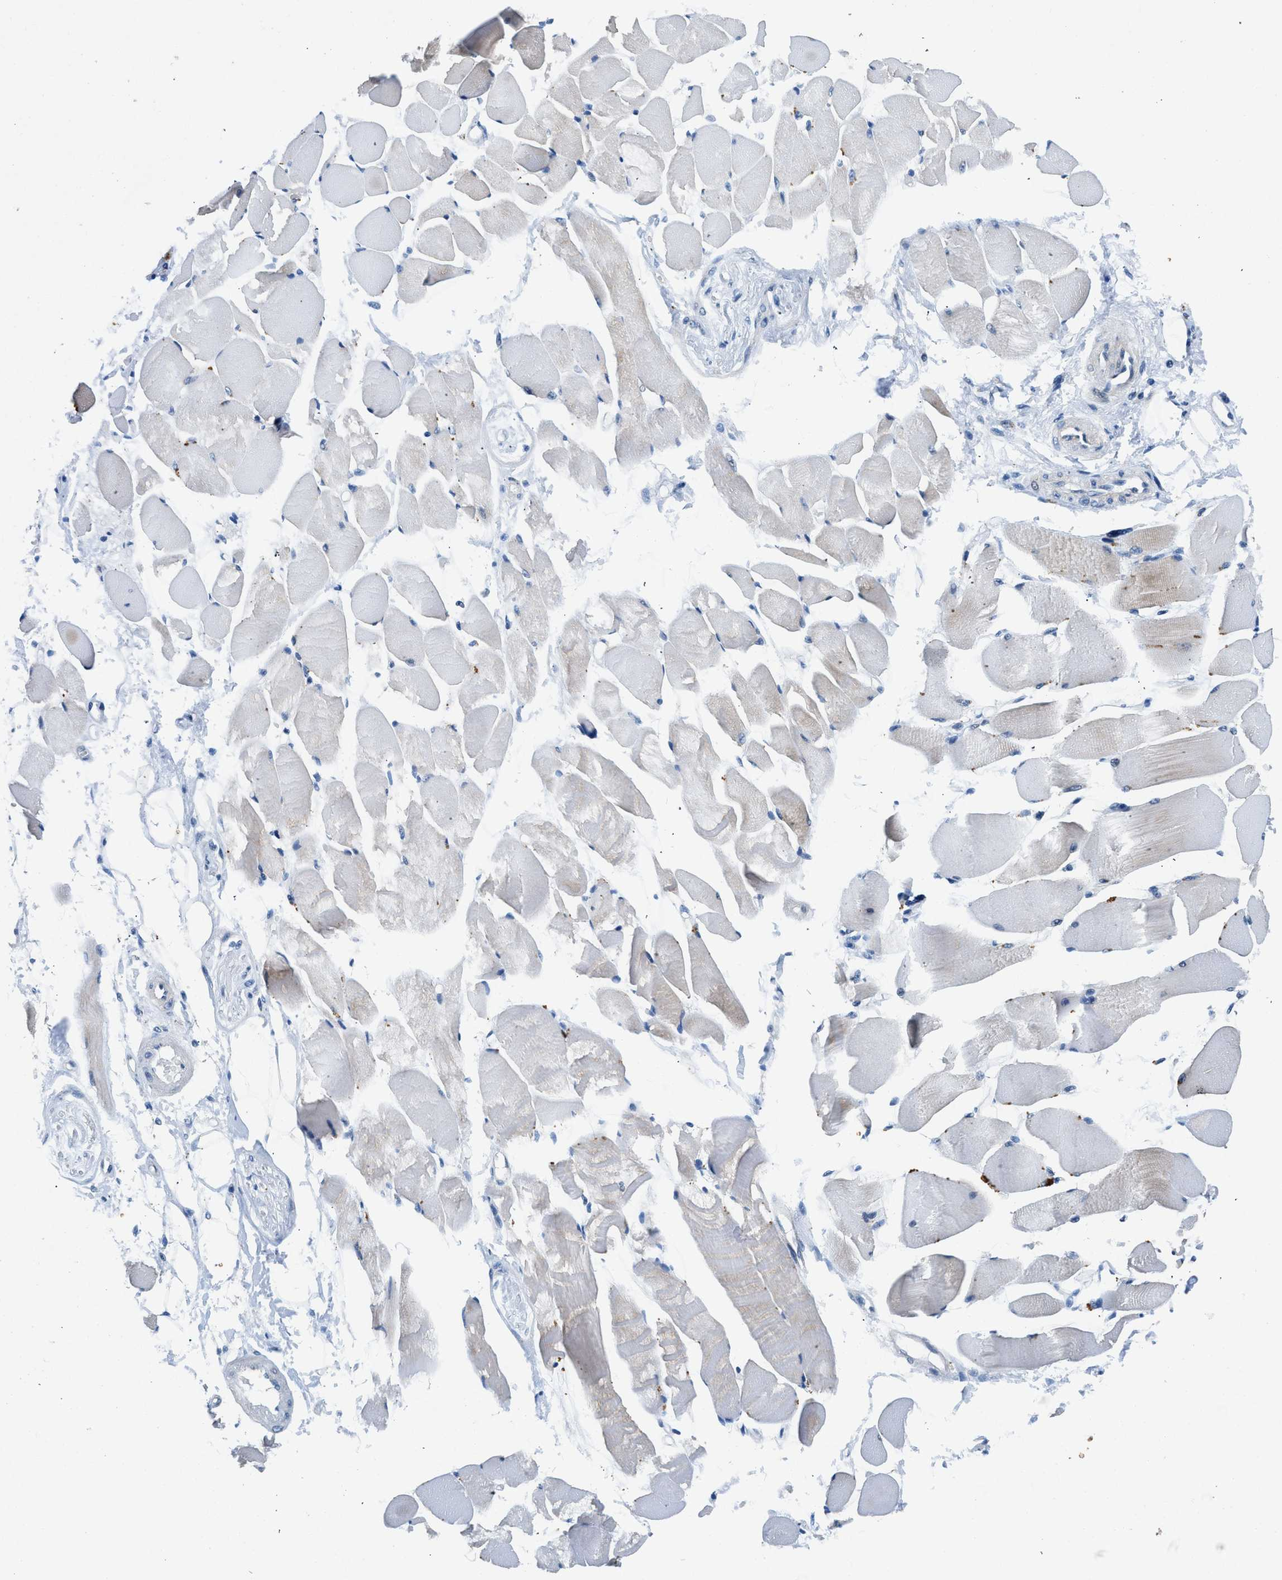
{"staining": {"intensity": "moderate", "quantity": "<25%", "location": "cytoplasmic/membranous"}, "tissue": "skeletal muscle", "cell_type": "Myocytes", "image_type": "normal", "snomed": [{"axis": "morphology", "description": "Normal tissue, NOS"}, {"axis": "topography", "description": "Skeletal muscle"}, {"axis": "topography", "description": "Peripheral nerve tissue"}], "caption": "A brown stain shows moderate cytoplasmic/membranous staining of a protein in myocytes of benign skeletal muscle. (DAB IHC, brown staining for protein, blue staining for nuclei).", "gene": "COPS2", "patient": {"sex": "female", "age": 84}}